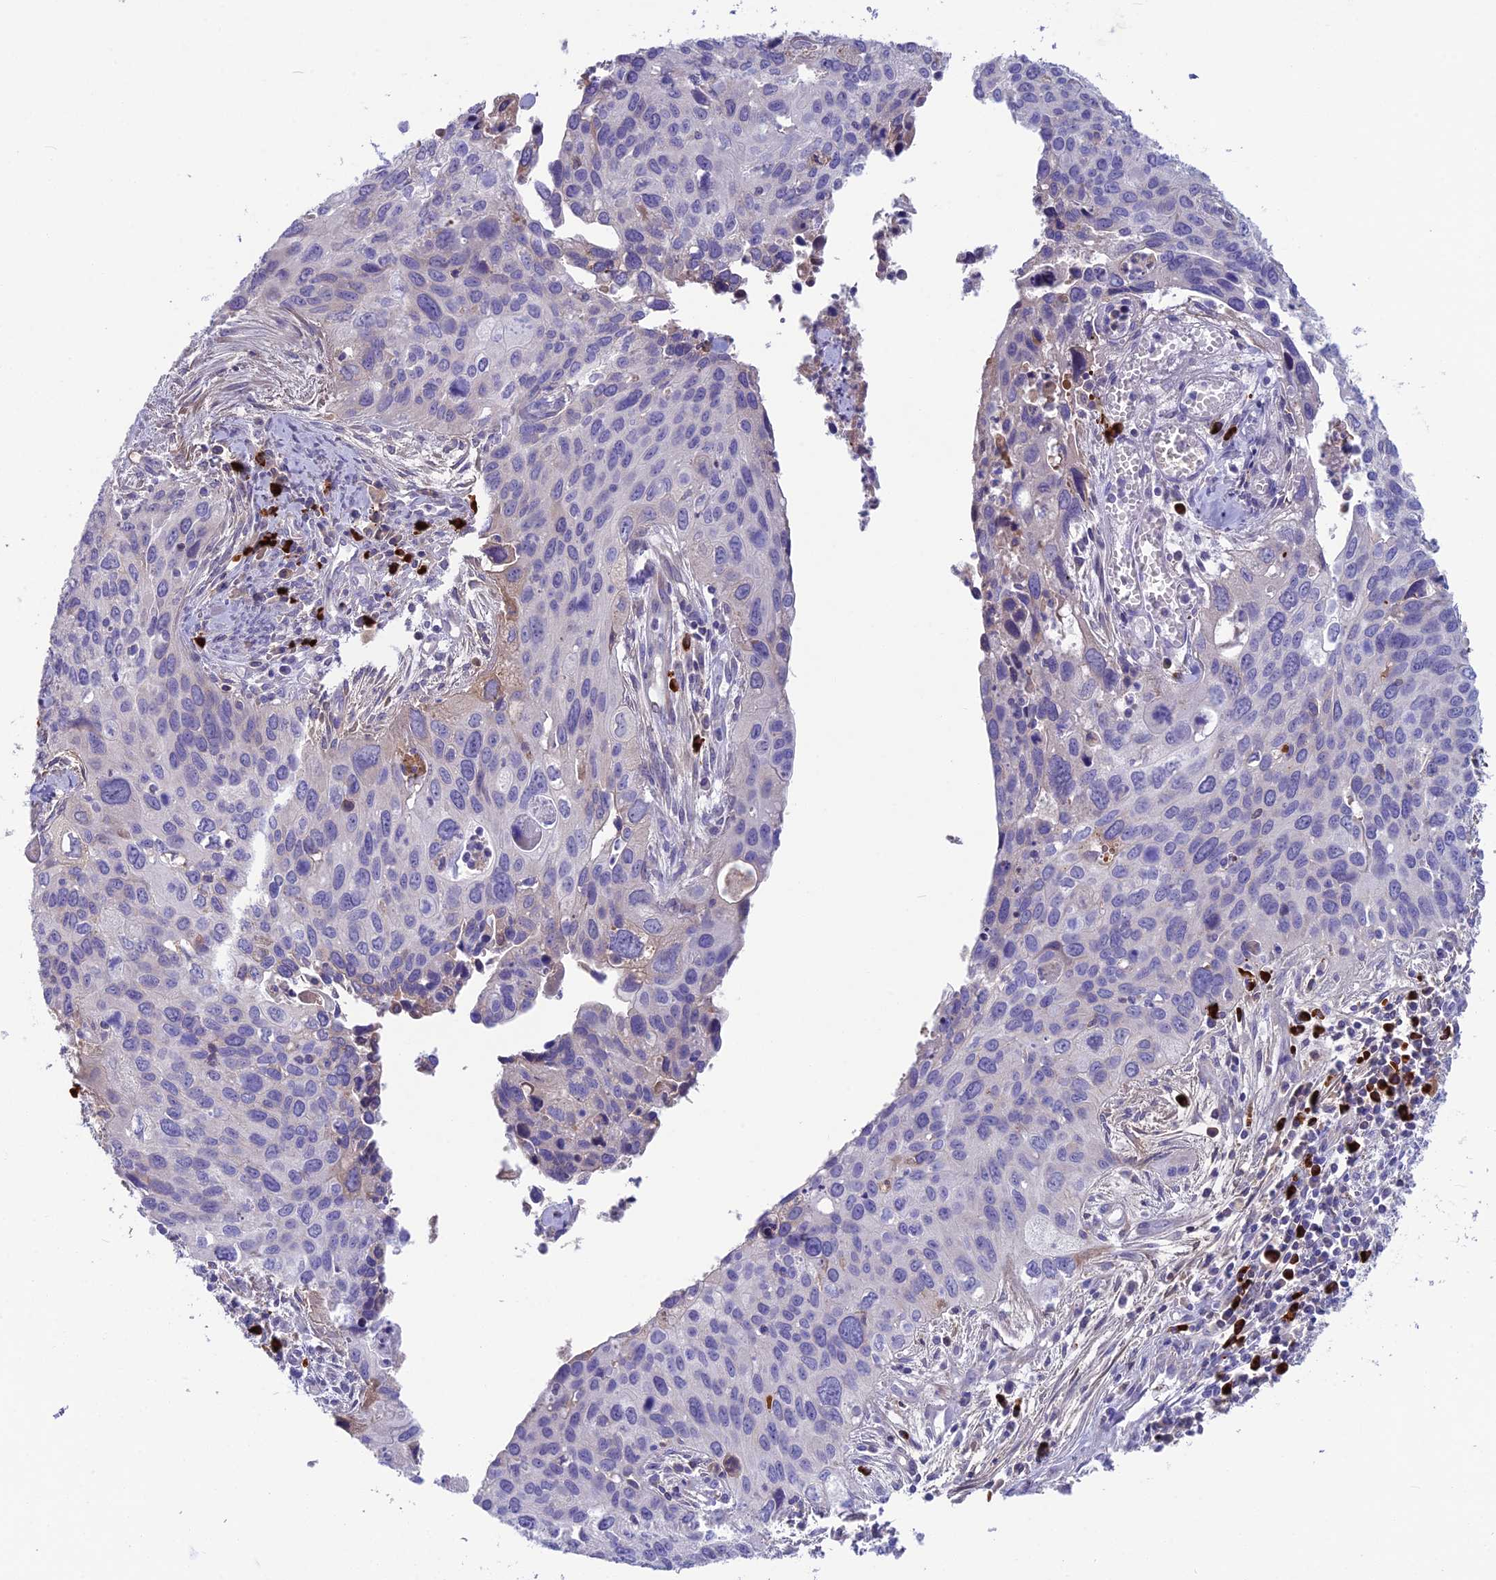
{"staining": {"intensity": "negative", "quantity": "none", "location": "none"}, "tissue": "cervical cancer", "cell_type": "Tumor cells", "image_type": "cancer", "snomed": [{"axis": "morphology", "description": "Squamous cell carcinoma, NOS"}, {"axis": "topography", "description": "Cervix"}], "caption": "High power microscopy histopathology image of an immunohistochemistry micrograph of cervical squamous cell carcinoma, revealing no significant staining in tumor cells.", "gene": "SNAP91", "patient": {"sex": "female", "age": 55}}